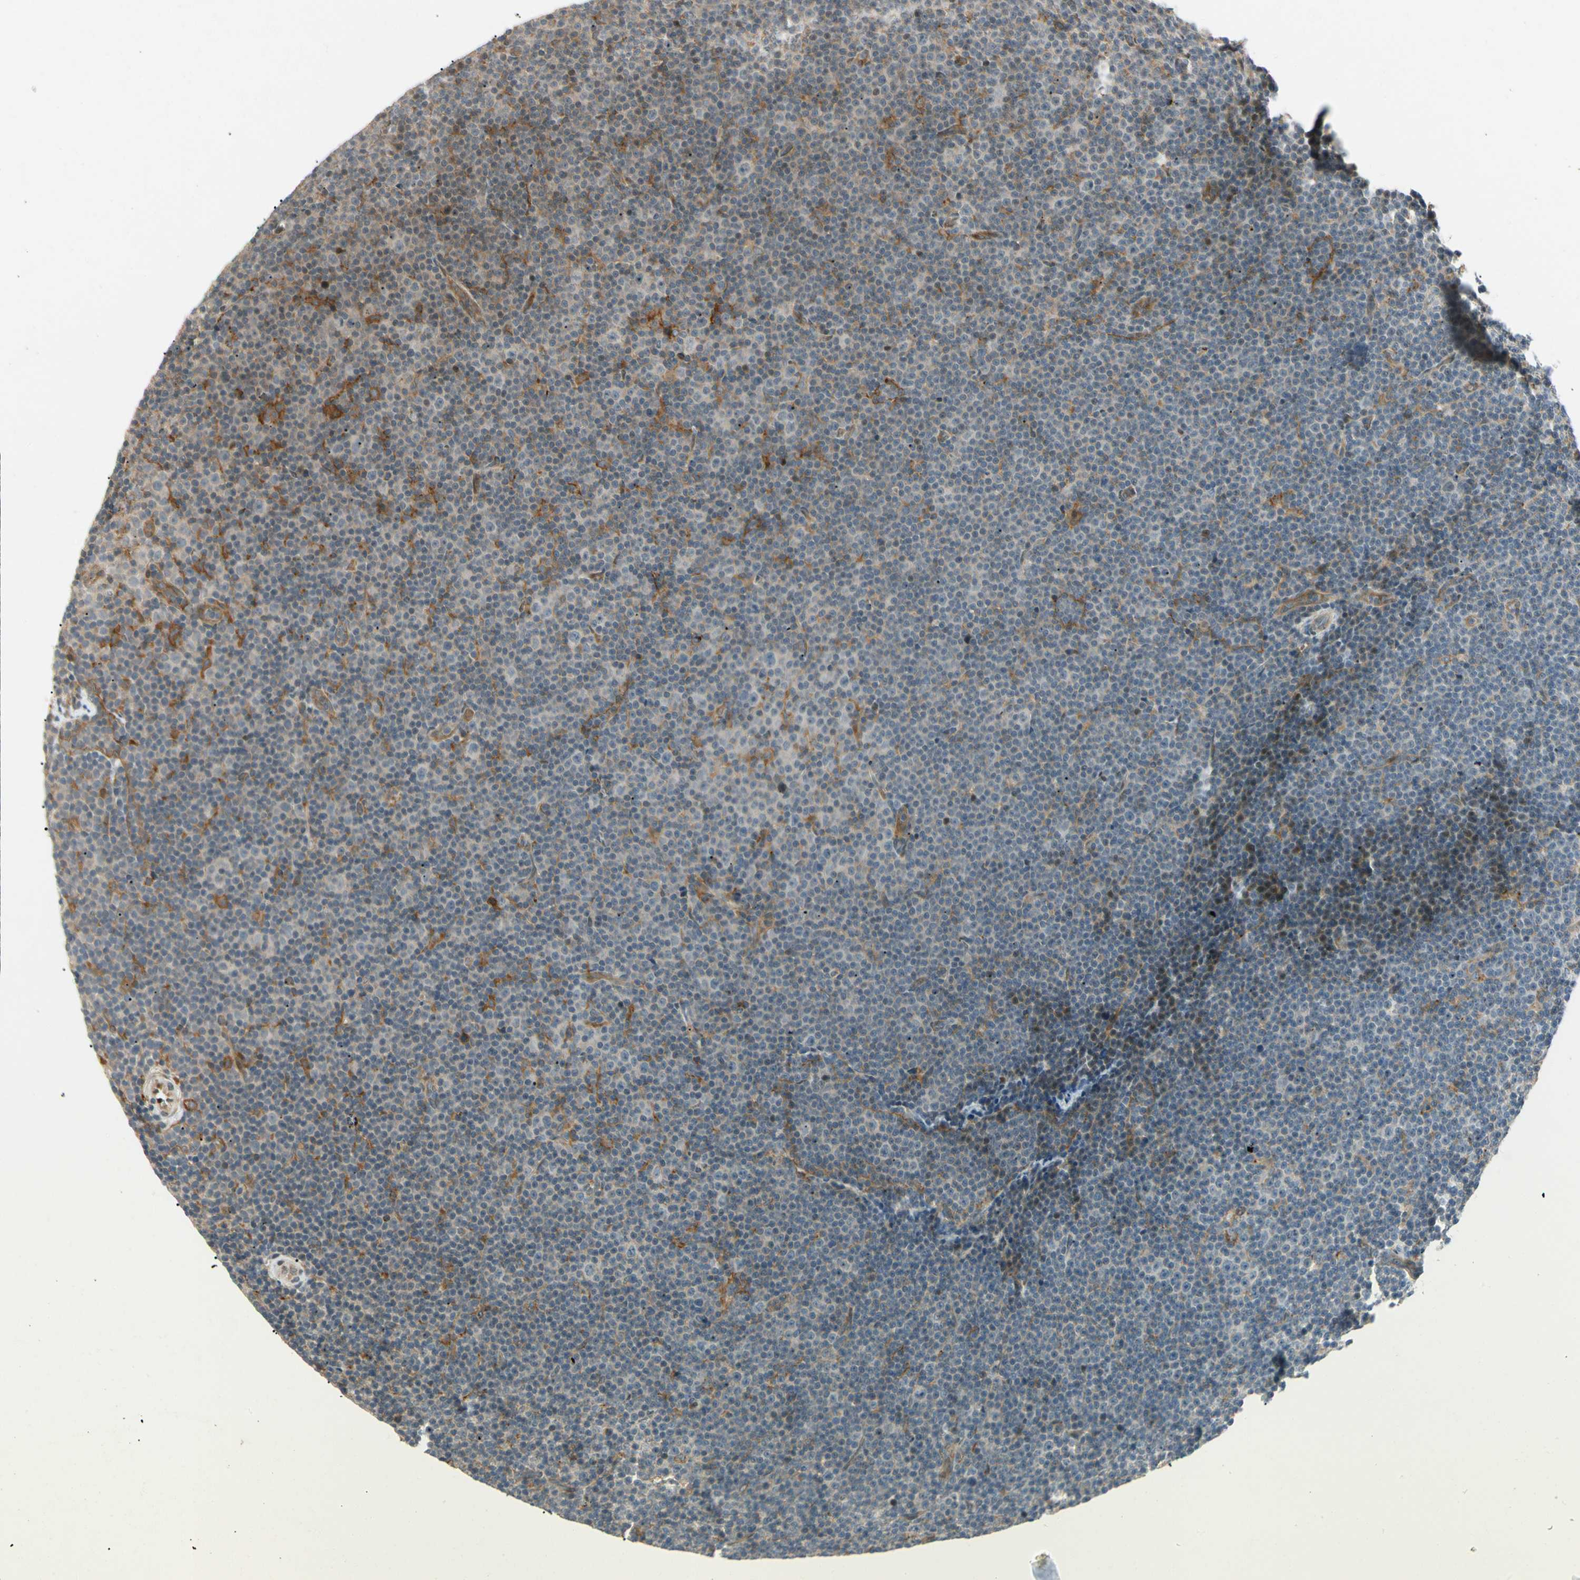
{"staining": {"intensity": "moderate", "quantity": "<25%", "location": "cytoplasmic/membranous"}, "tissue": "lymphoma", "cell_type": "Tumor cells", "image_type": "cancer", "snomed": [{"axis": "morphology", "description": "Malignant lymphoma, non-Hodgkin's type, Low grade"}, {"axis": "topography", "description": "Lymph node"}], "caption": "Lymphoma stained with a protein marker exhibits moderate staining in tumor cells.", "gene": "FNDC3B", "patient": {"sex": "female", "age": 67}}